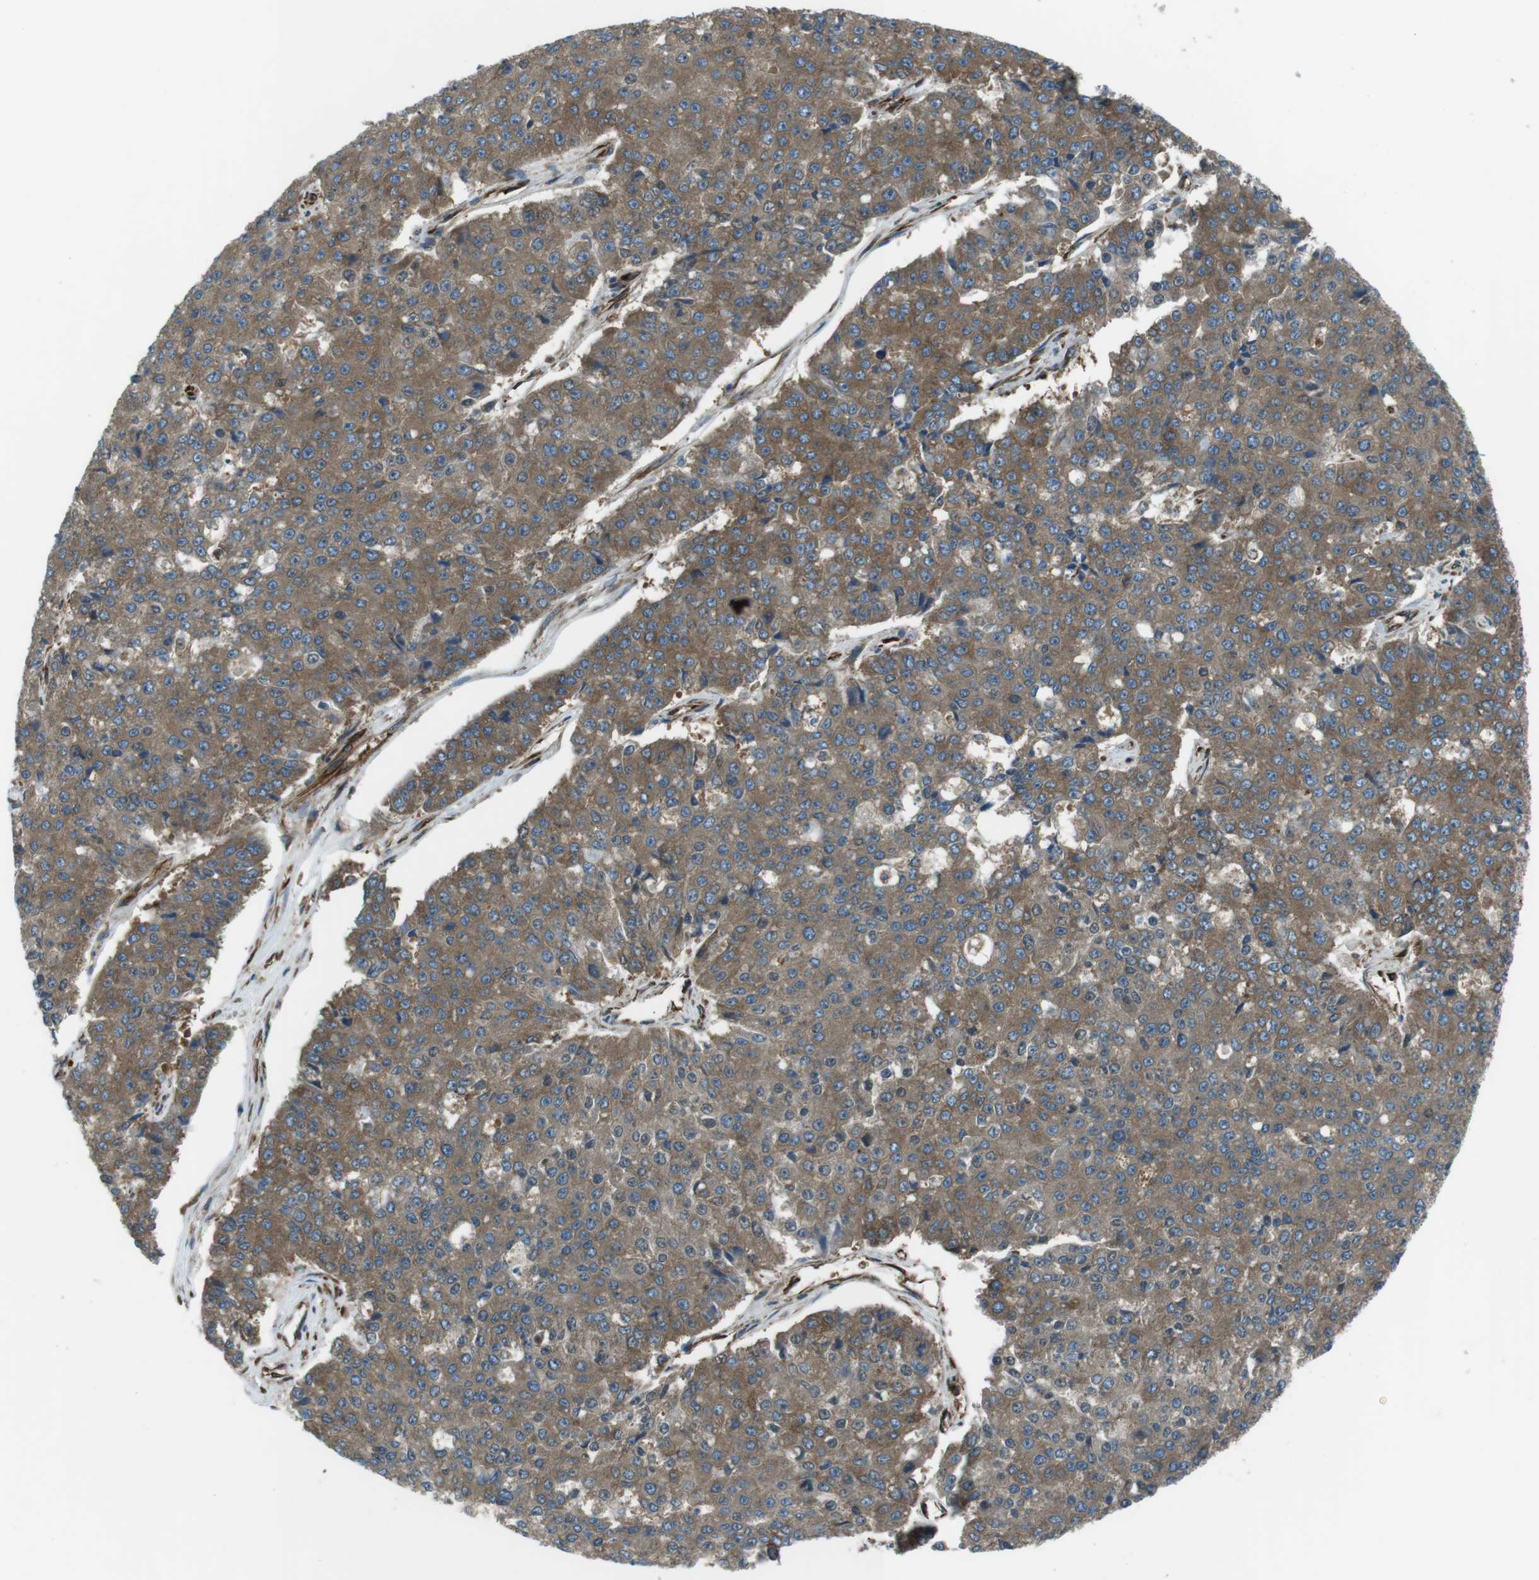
{"staining": {"intensity": "moderate", "quantity": ">75%", "location": "cytoplasmic/membranous"}, "tissue": "pancreatic cancer", "cell_type": "Tumor cells", "image_type": "cancer", "snomed": [{"axis": "morphology", "description": "Adenocarcinoma, NOS"}, {"axis": "topography", "description": "Pancreas"}], "caption": "Adenocarcinoma (pancreatic) stained with a protein marker reveals moderate staining in tumor cells.", "gene": "KTN1", "patient": {"sex": "male", "age": 50}}